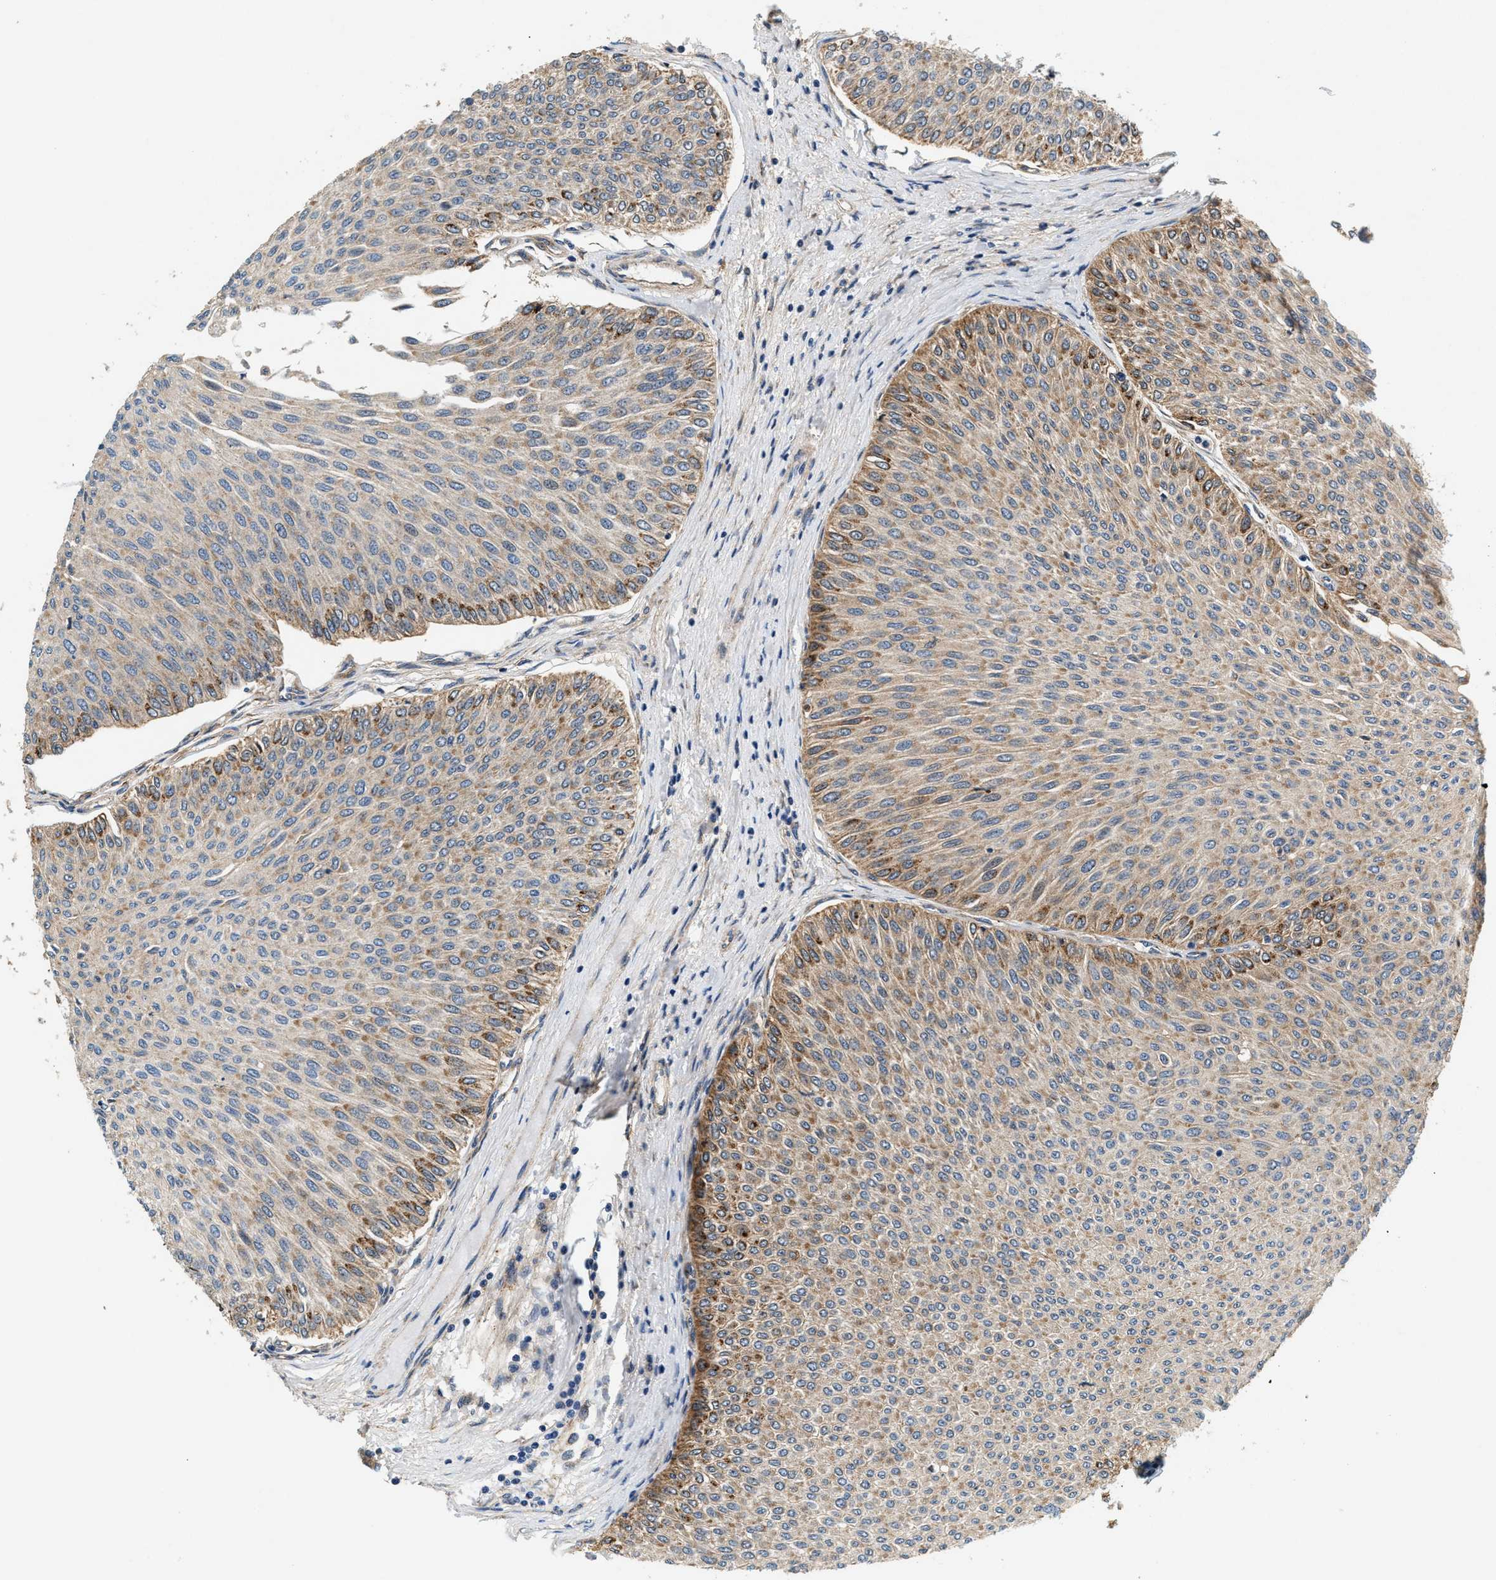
{"staining": {"intensity": "moderate", "quantity": ">75%", "location": "cytoplasmic/membranous"}, "tissue": "urothelial cancer", "cell_type": "Tumor cells", "image_type": "cancer", "snomed": [{"axis": "morphology", "description": "Urothelial carcinoma, Low grade"}, {"axis": "topography", "description": "Urinary bladder"}], "caption": "This is a photomicrograph of IHC staining of urothelial cancer, which shows moderate positivity in the cytoplasmic/membranous of tumor cells.", "gene": "DUSP10", "patient": {"sex": "male", "age": 78}}